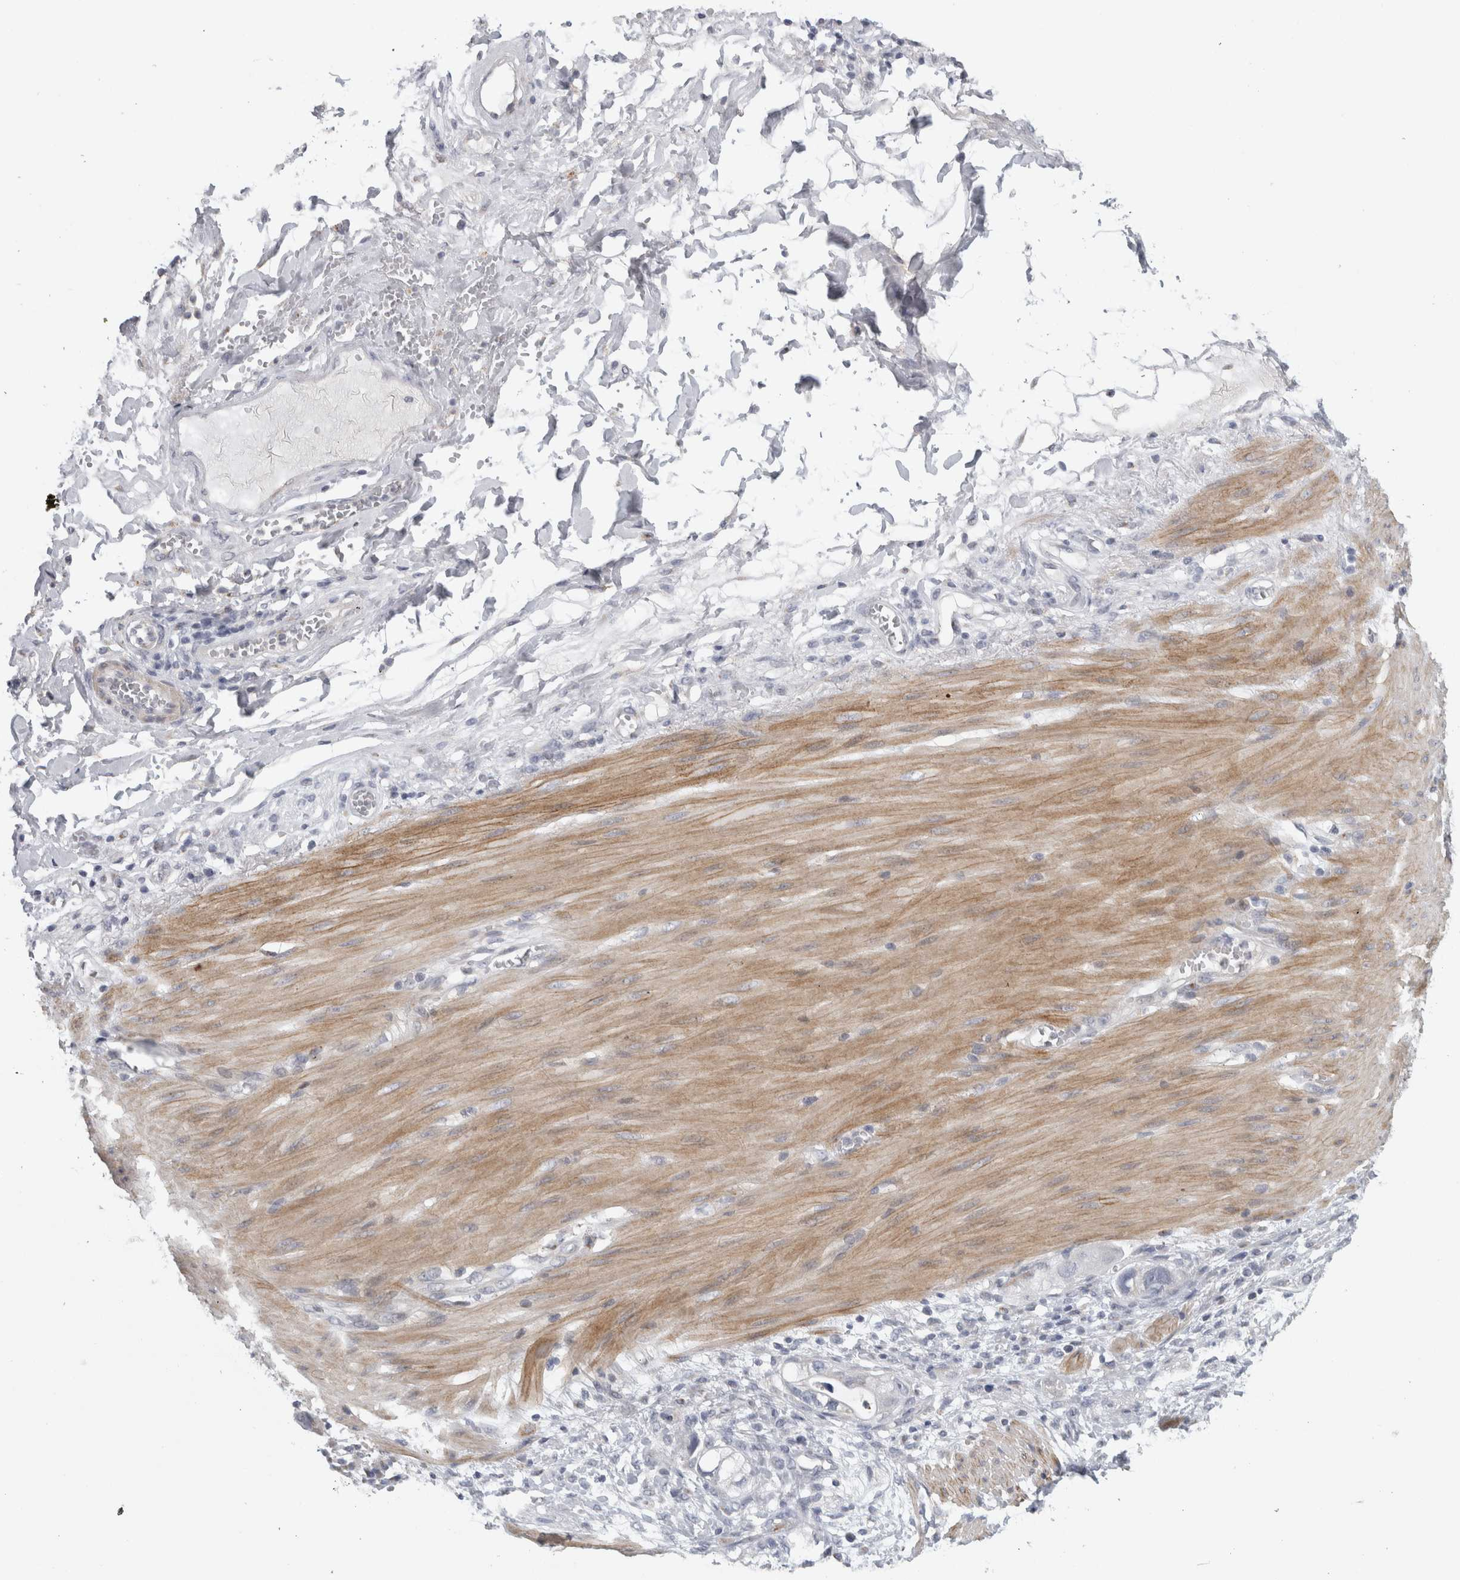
{"staining": {"intensity": "negative", "quantity": "none", "location": "none"}, "tissue": "stomach cancer", "cell_type": "Tumor cells", "image_type": "cancer", "snomed": [{"axis": "morphology", "description": "Adenocarcinoma, NOS"}, {"axis": "topography", "description": "Stomach"}, {"axis": "topography", "description": "Stomach, lower"}], "caption": "Tumor cells are negative for brown protein staining in stomach cancer (adenocarcinoma).", "gene": "MGAT1", "patient": {"sex": "female", "age": 48}}